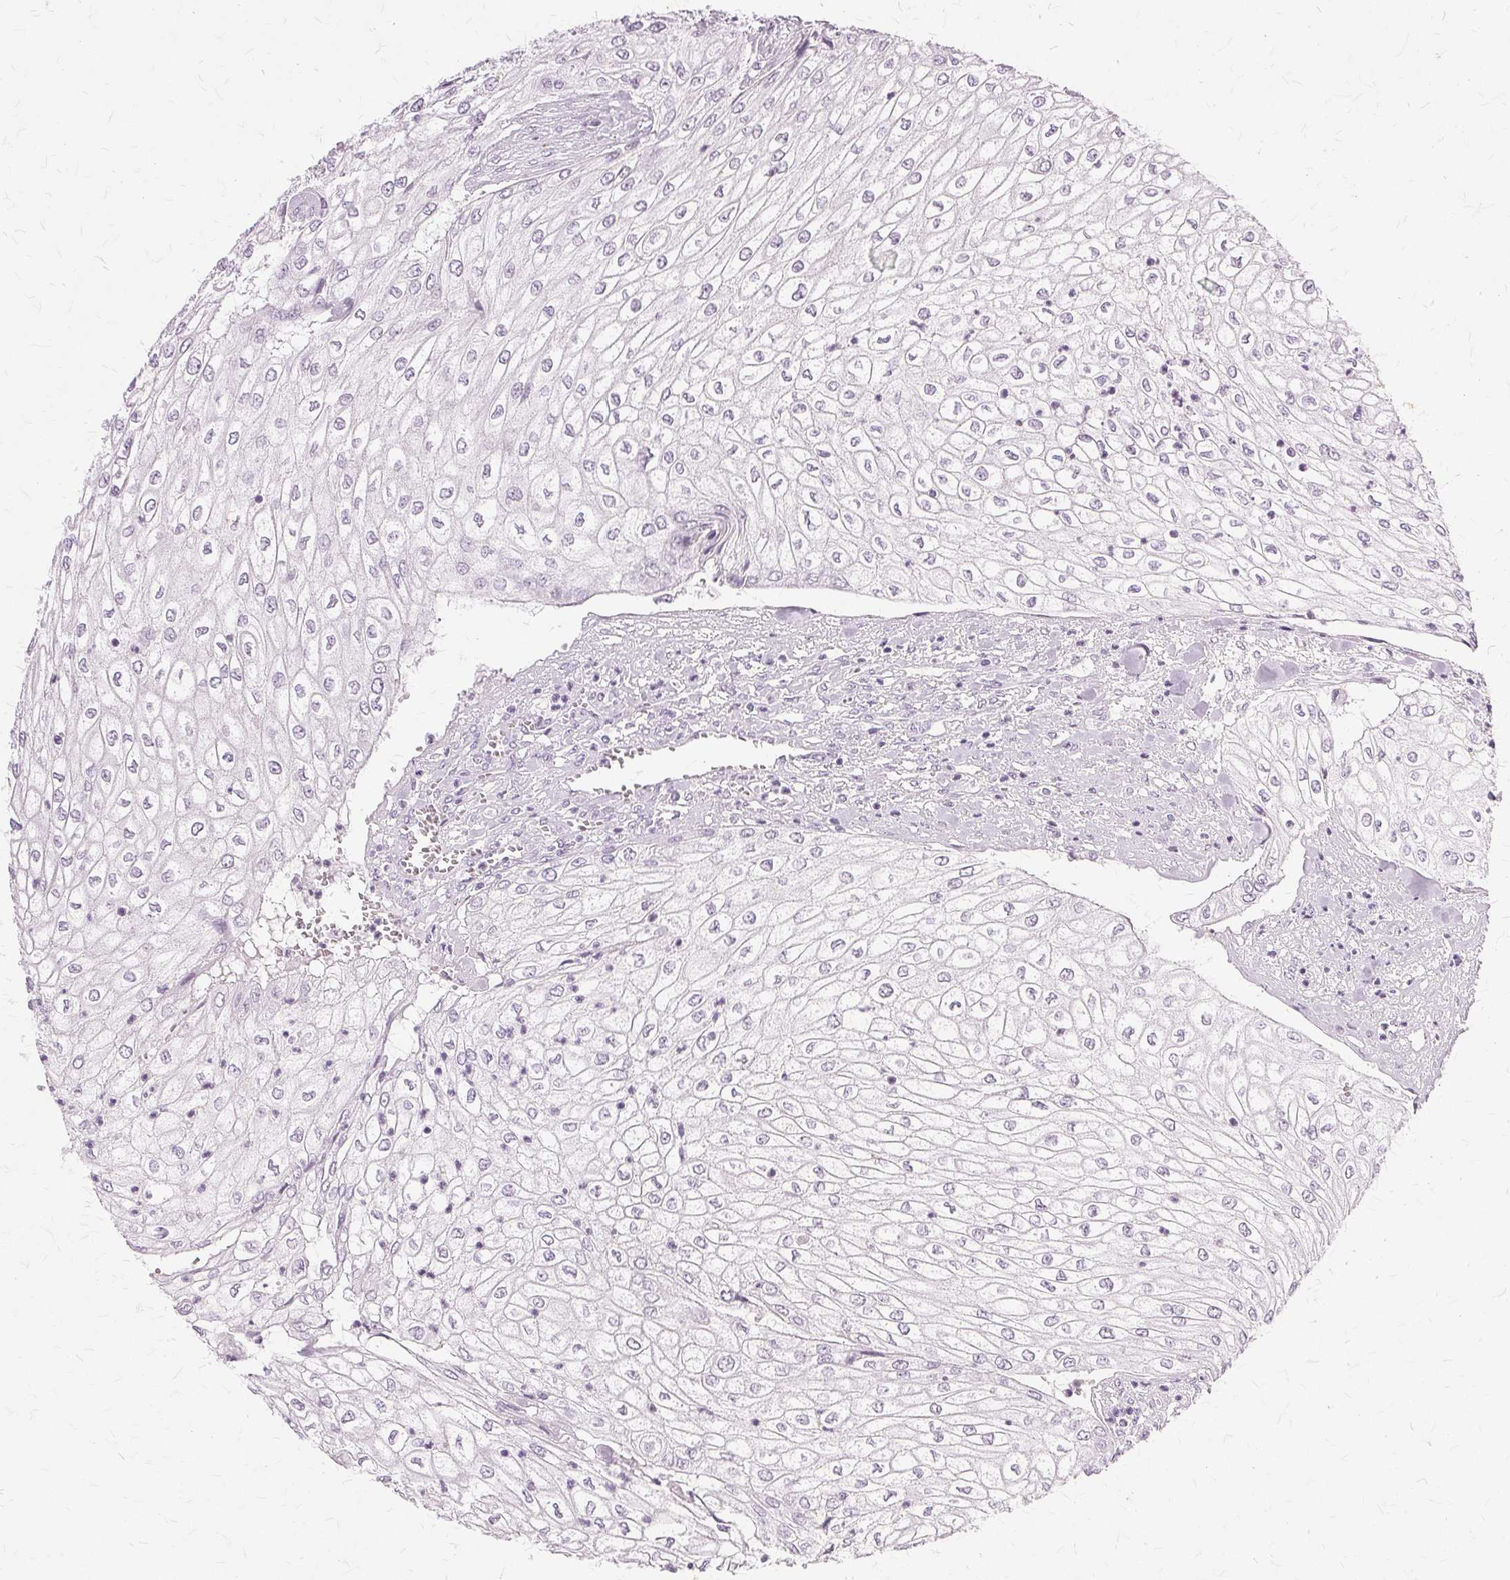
{"staining": {"intensity": "negative", "quantity": "none", "location": "none"}, "tissue": "urothelial cancer", "cell_type": "Tumor cells", "image_type": "cancer", "snomed": [{"axis": "morphology", "description": "Urothelial carcinoma, High grade"}, {"axis": "topography", "description": "Urinary bladder"}], "caption": "Tumor cells show no significant positivity in high-grade urothelial carcinoma.", "gene": "SLC45A3", "patient": {"sex": "male", "age": 62}}